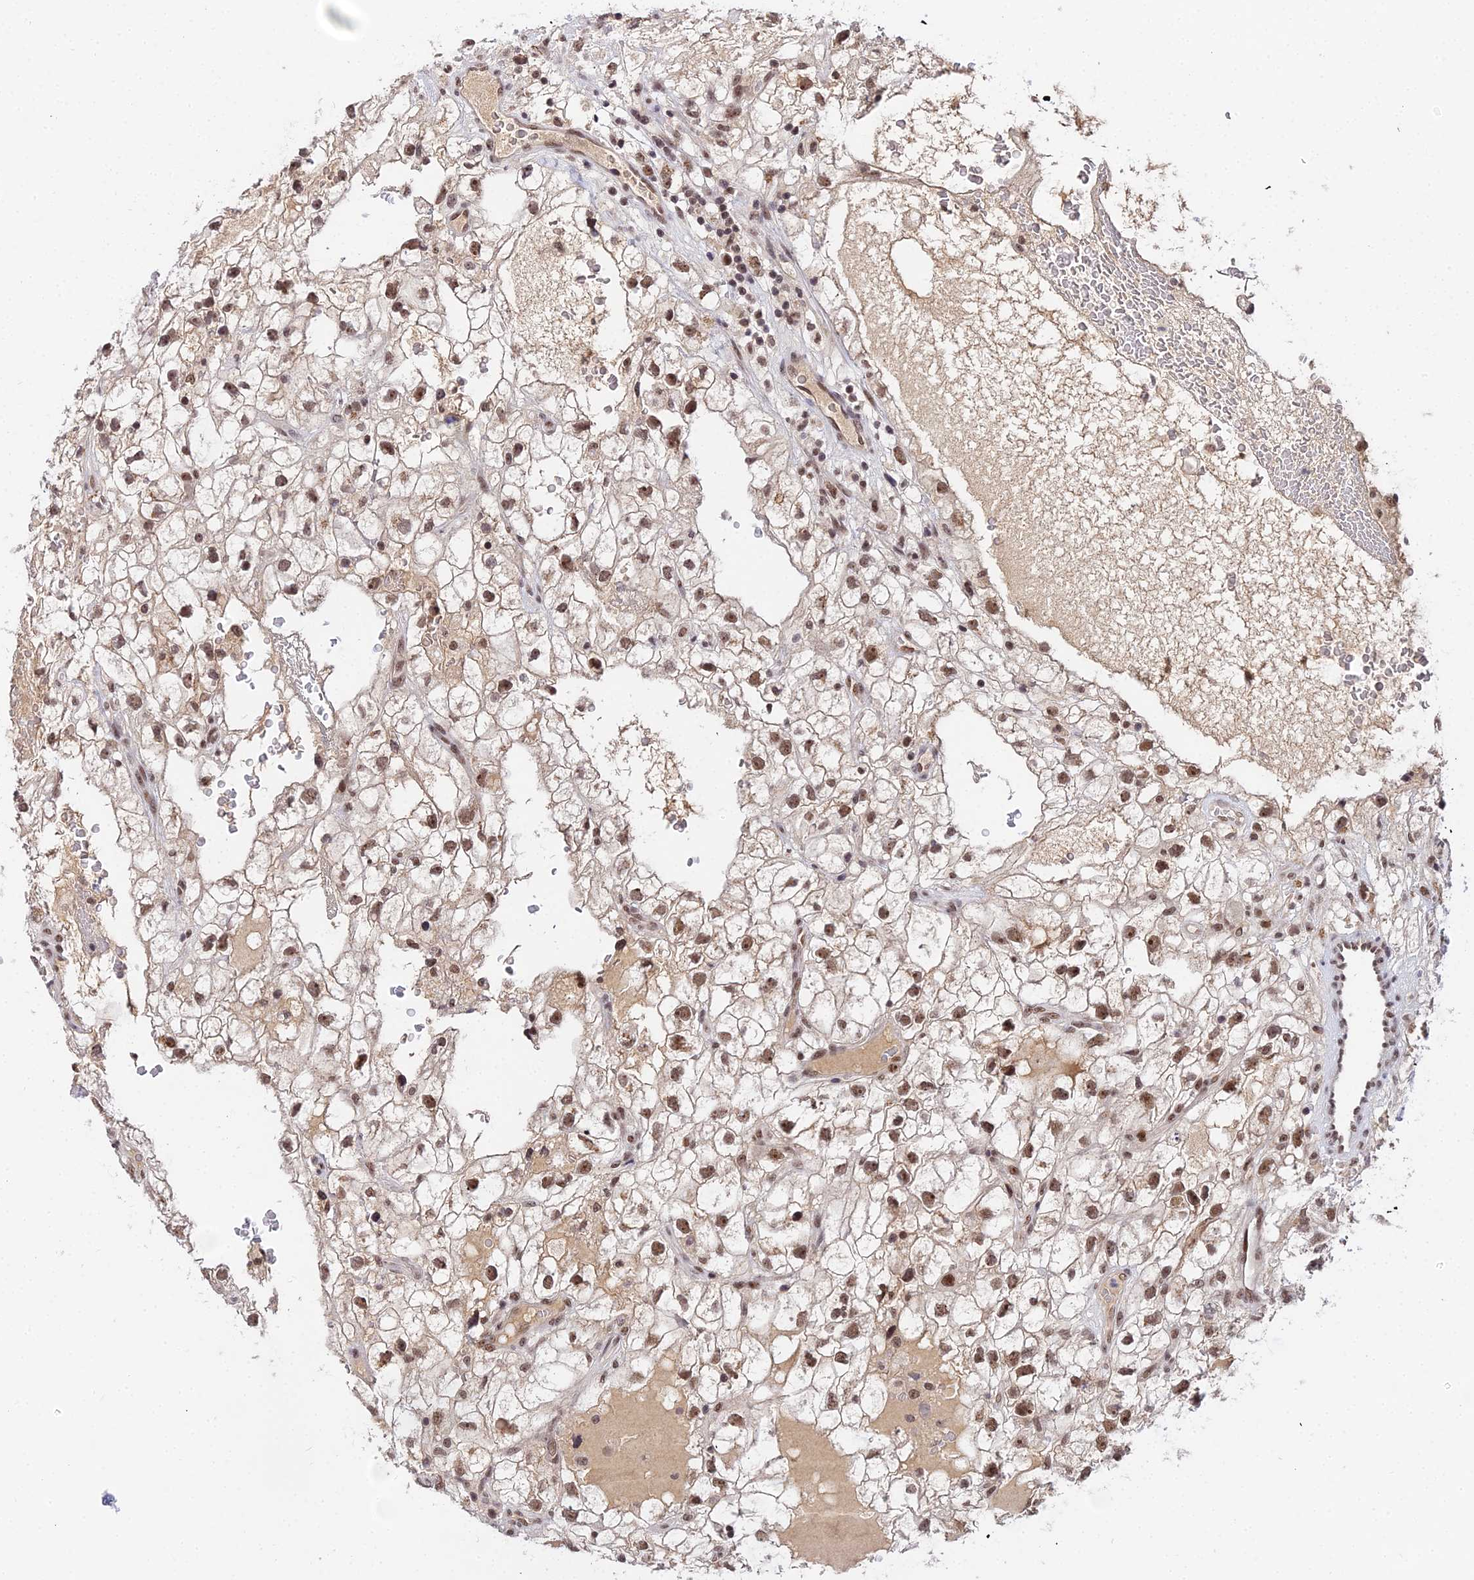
{"staining": {"intensity": "moderate", "quantity": ">75%", "location": "nuclear"}, "tissue": "renal cancer", "cell_type": "Tumor cells", "image_type": "cancer", "snomed": [{"axis": "morphology", "description": "Adenocarcinoma, NOS"}, {"axis": "topography", "description": "Kidney"}], "caption": "Renal cancer (adenocarcinoma) stained with a brown dye shows moderate nuclear positive expression in approximately >75% of tumor cells.", "gene": "EXOSC3", "patient": {"sex": "male", "age": 59}}